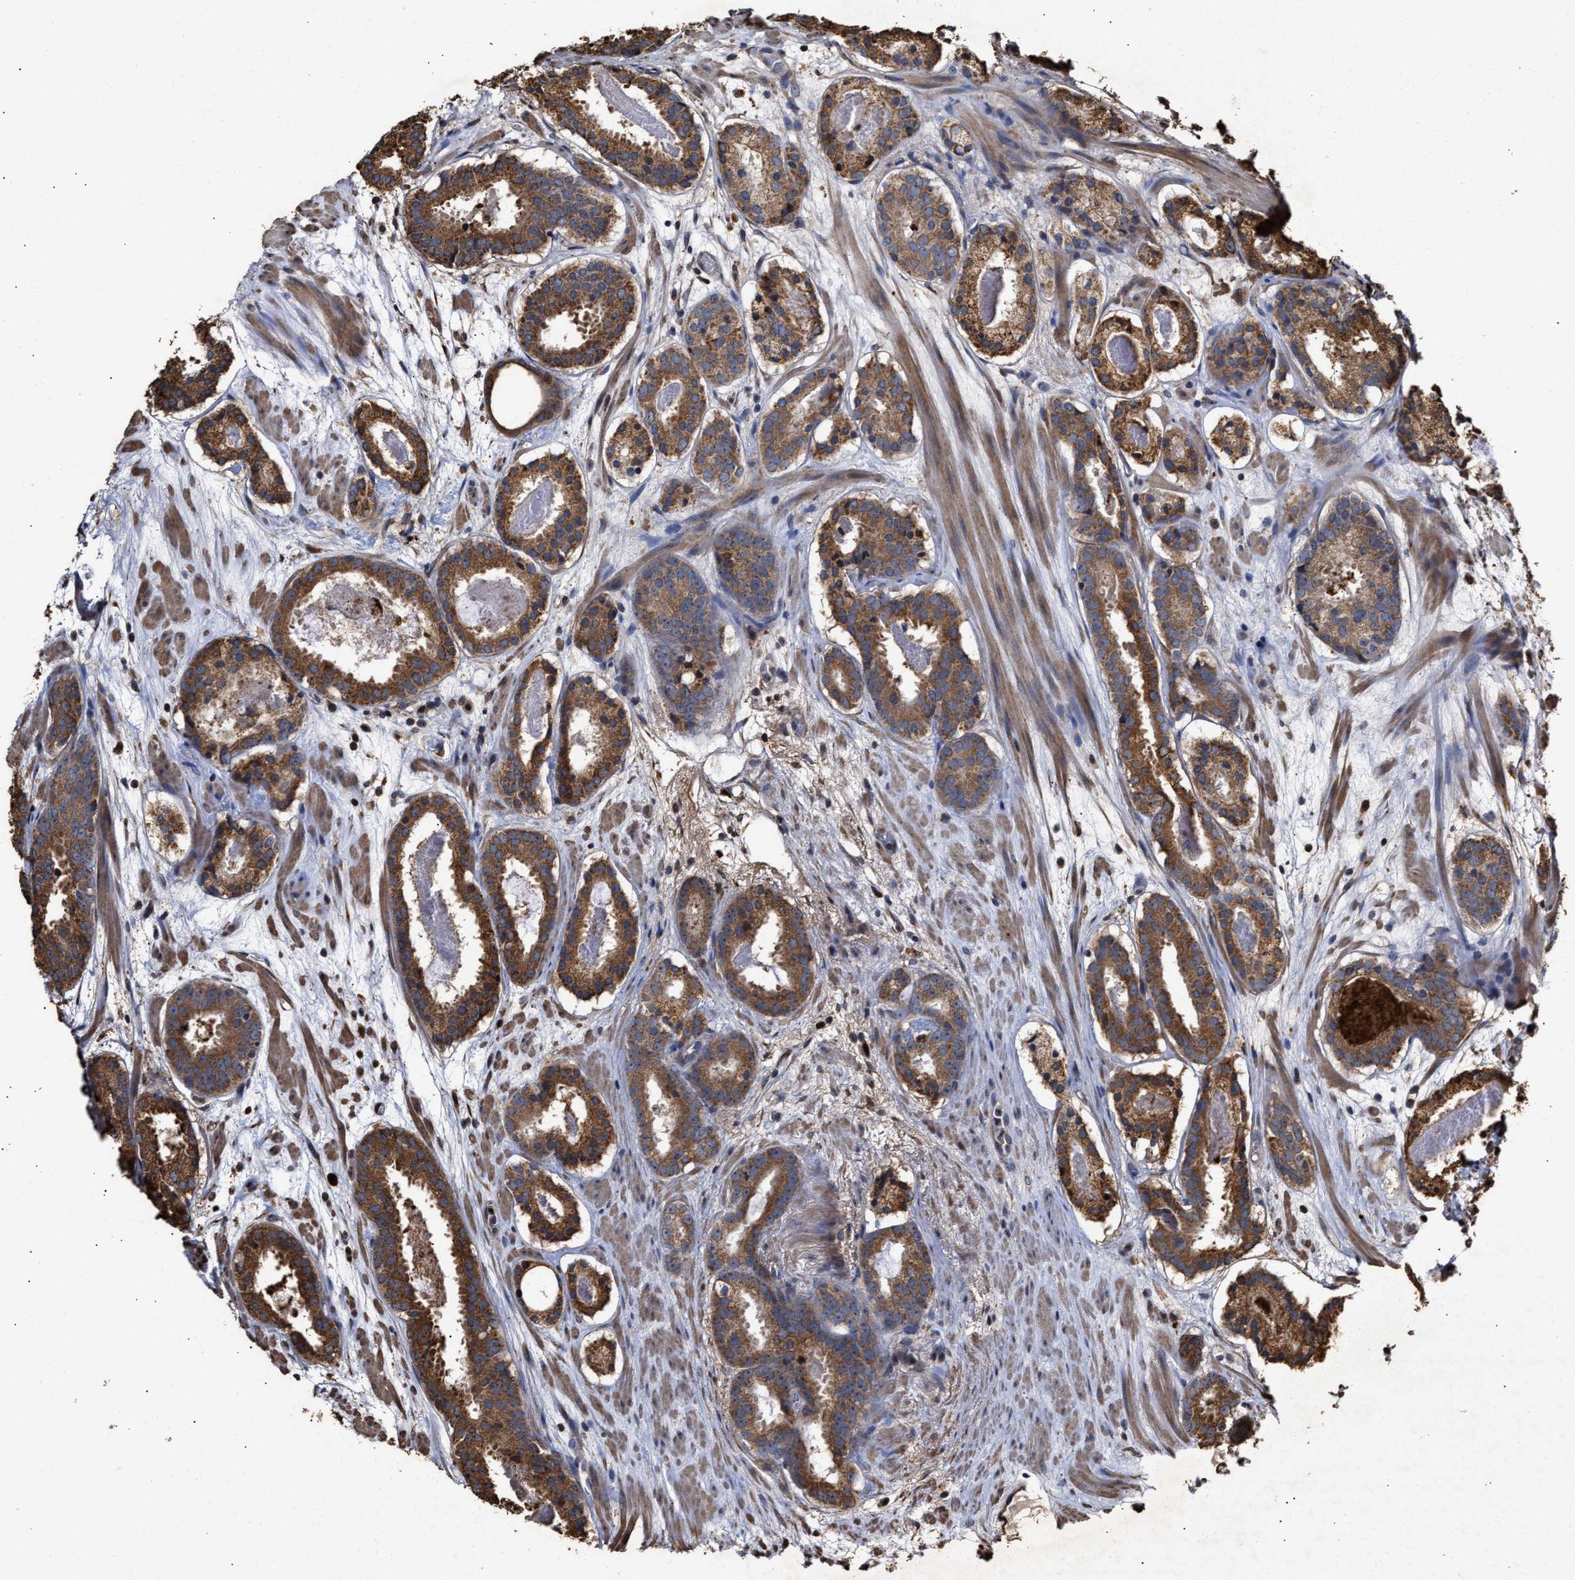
{"staining": {"intensity": "strong", "quantity": ">75%", "location": "cytoplasmic/membranous"}, "tissue": "prostate cancer", "cell_type": "Tumor cells", "image_type": "cancer", "snomed": [{"axis": "morphology", "description": "Adenocarcinoma, Low grade"}, {"axis": "topography", "description": "Prostate"}], "caption": "Protein expression by immunohistochemistry (IHC) exhibits strong cytoplasmic/membranous staining in approximately >75% of tumor cells in prostate cancer.", "gene": "GOSR1", "patient": {"sex": "male", "age": 69}}